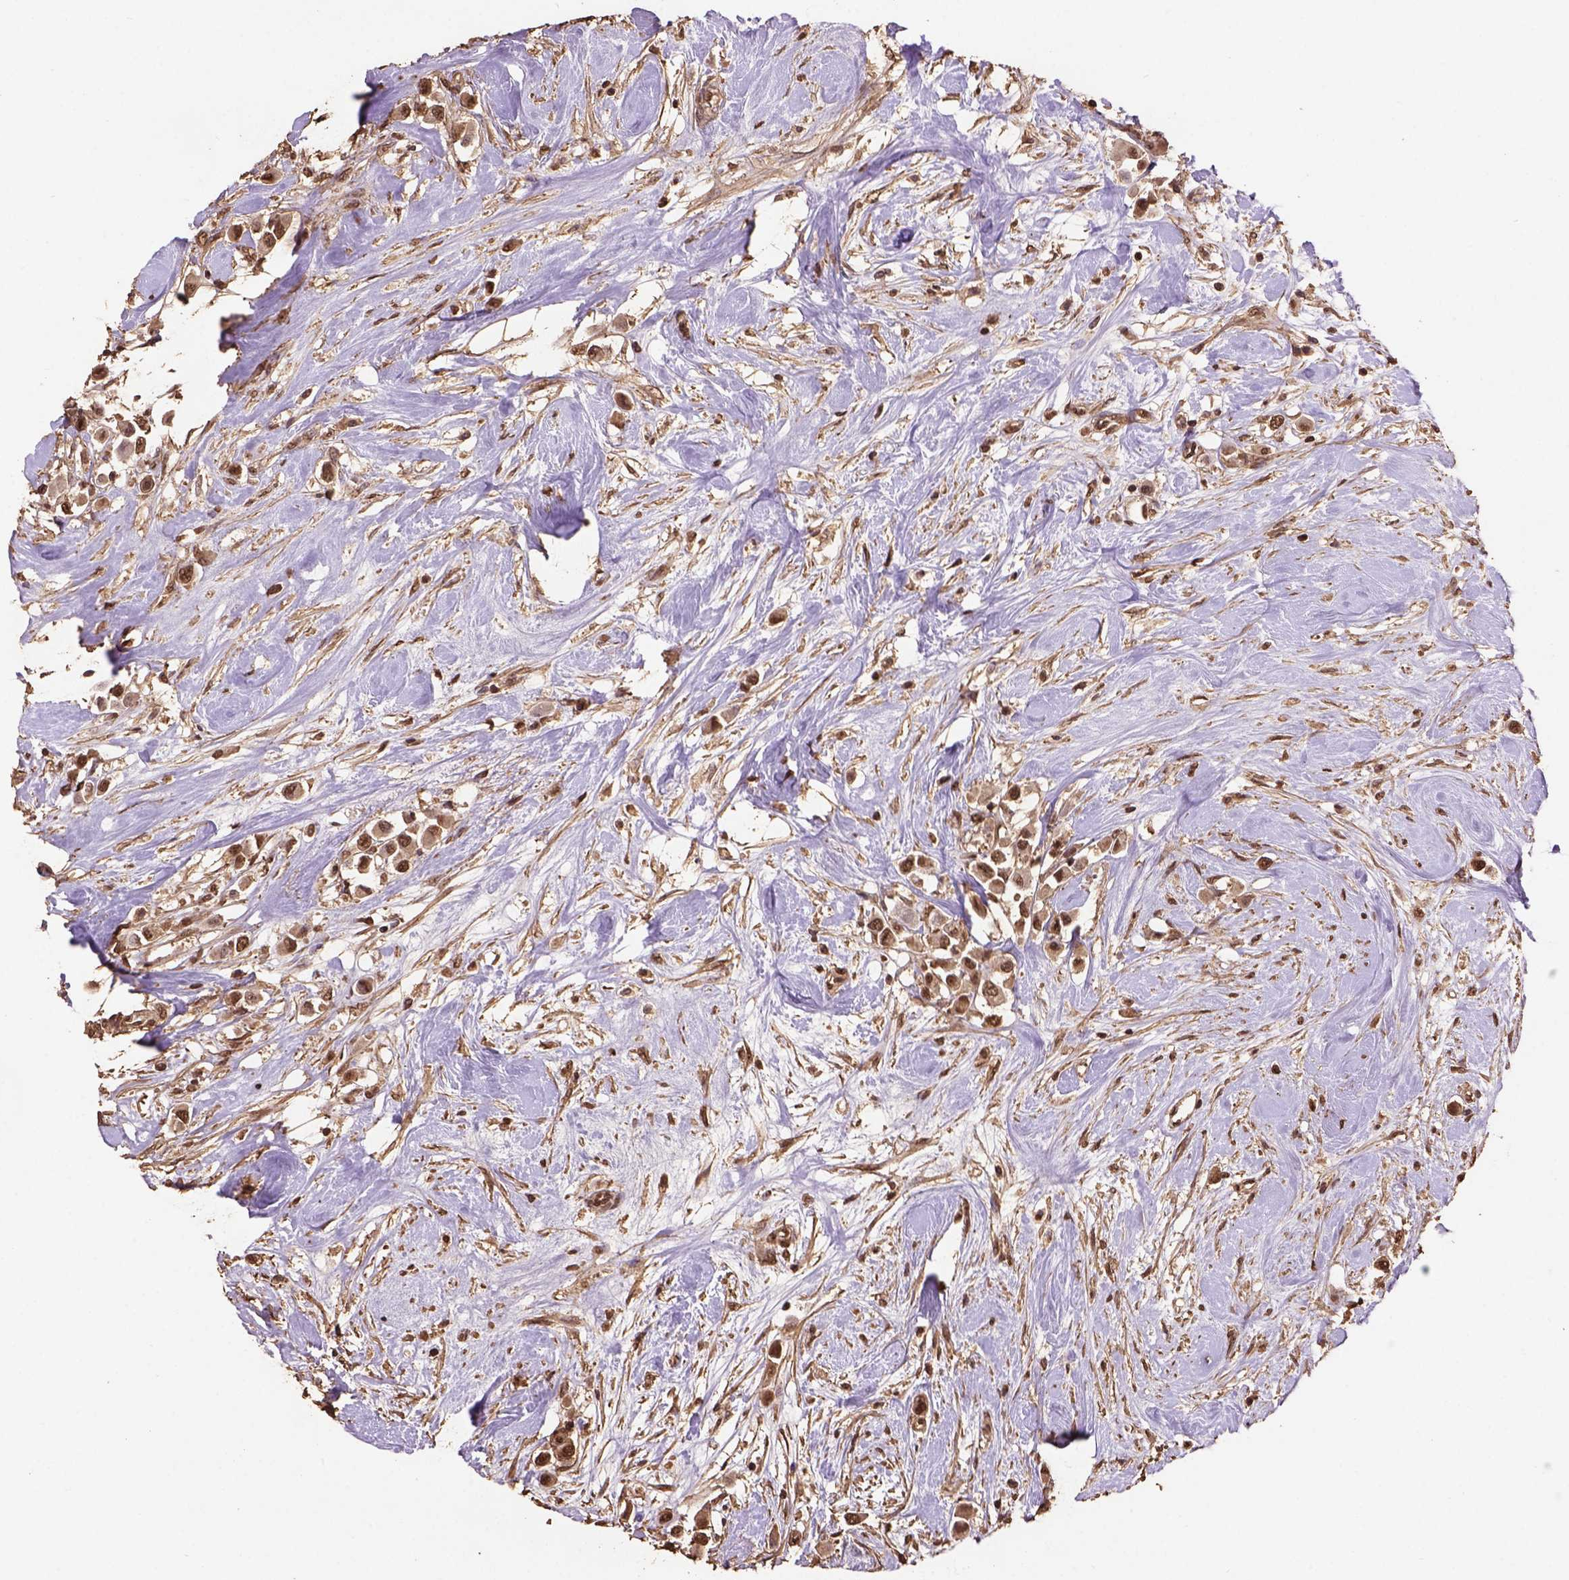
{"staining": {"intensity": "strong", "quantity": ">75%", "location": "nuclear"}, "tissue": "breast cancer", "cell_type": "Tumor cells", "image_type": "cancer", "snomed": [{"axis": "morphology", "description": "Duct carcinoma"}, {"axis": "topography", "description": "Breast"}], "caption": "A brown stain shows strong nuclear positivity of a protein in breast cancer (infiltrating ductal carcinoma) tumor cells. (IHC, brightfield microscopy, high magnification).", "gene": "CSTF2T", "patient": {"sex": "female", "age": 61}}